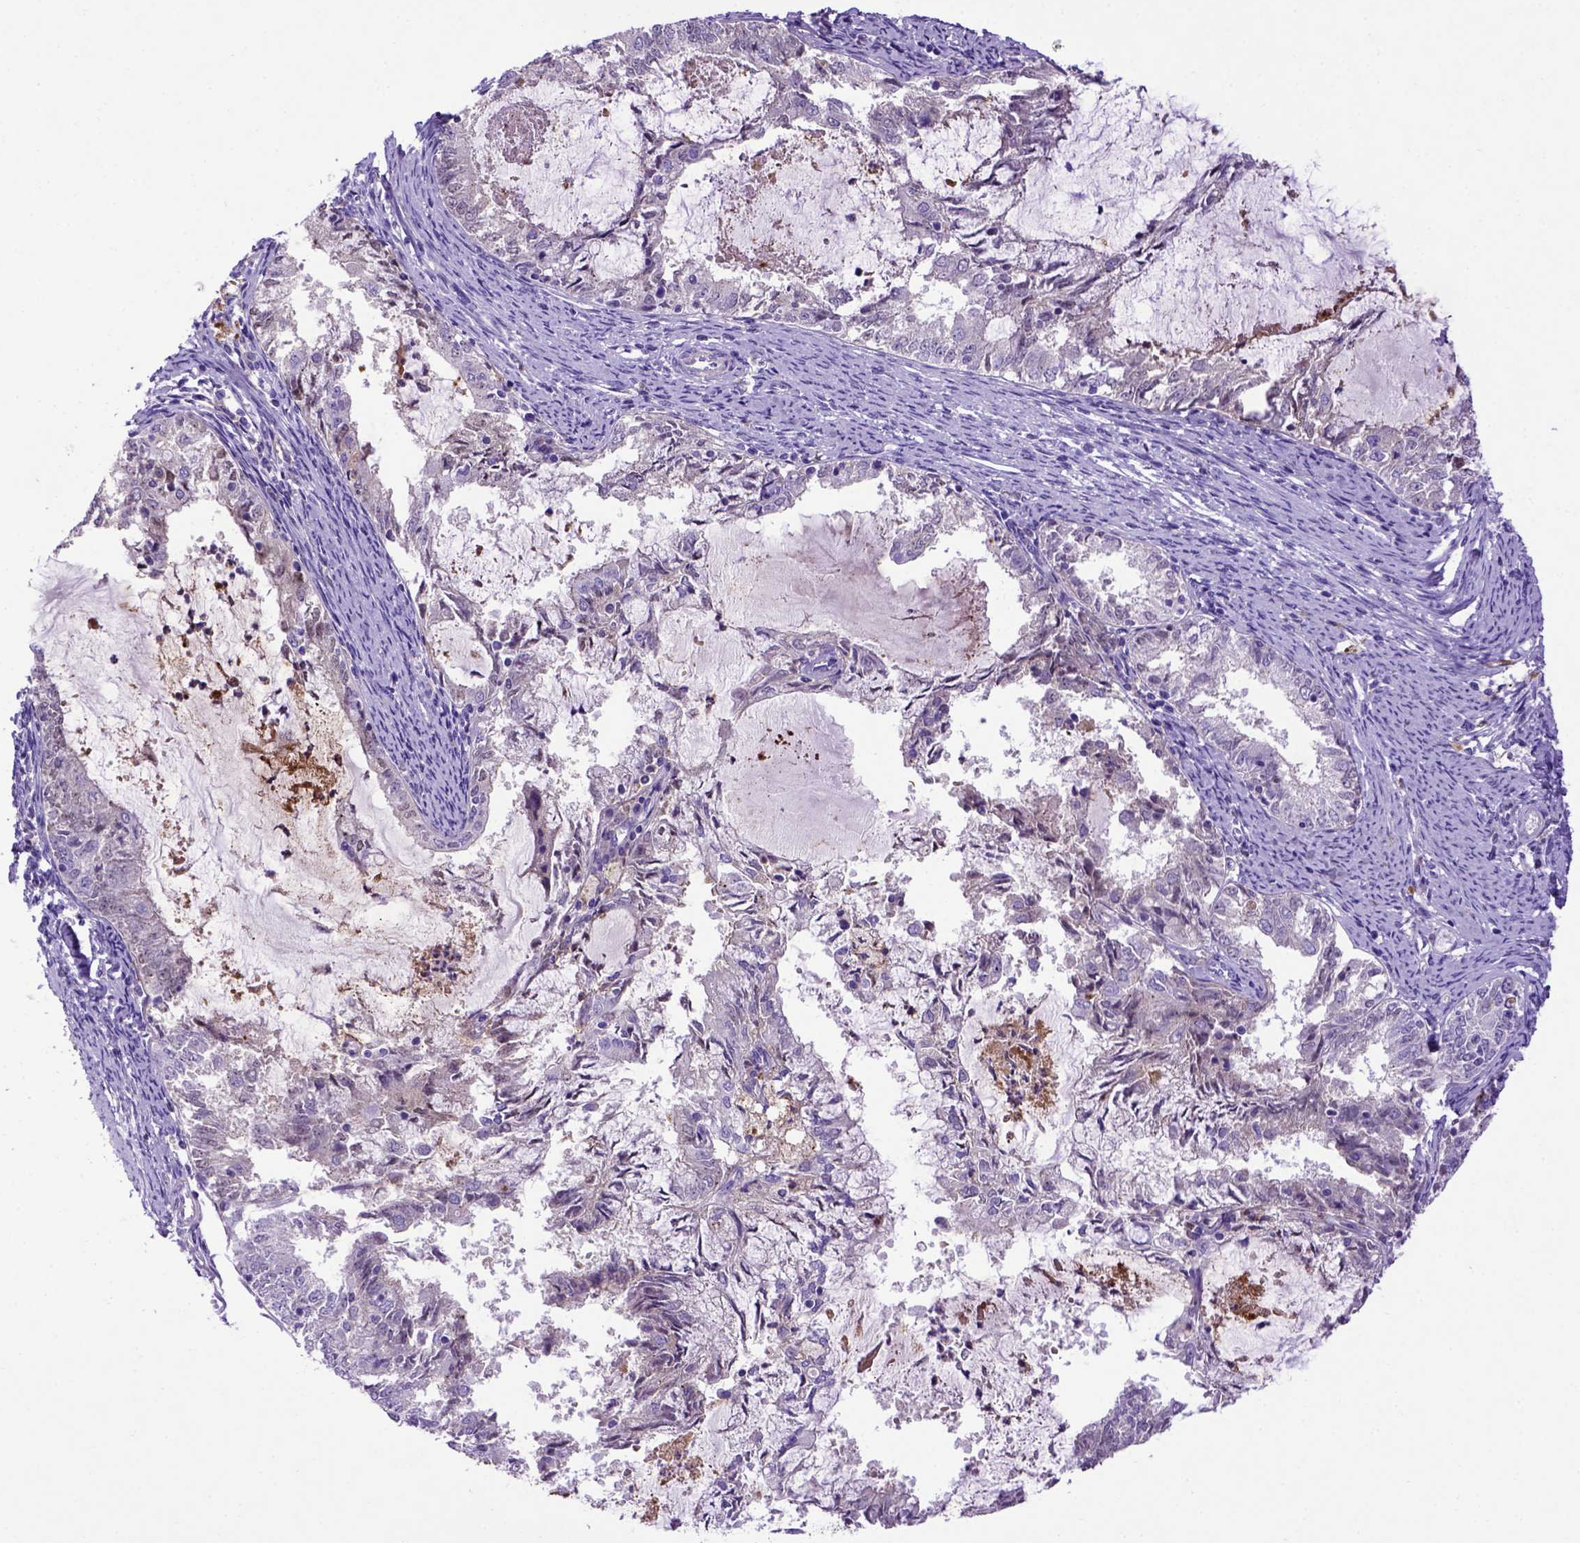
{"staining": {"intensity": "negative", "quantity": "none", "location": "none"}, "tissue": "endometrial cancer", "cell_type": "Tumor cells", "image_type": "cancer", "snomed": [{"axis": "morphology", "description": "Adenocarcinoma, NOS"}, {"axis": "topography", "description": "Endometrium"}], "caption": "Immunohistochemistry image of neoplastic tissue: human adenocarcinoma (endometrial) stained with DAB (3,3'-diaminobenzidine) shows no significant protein expression in tumor cells.", "gene": "ADAM12", "patient": {"sex": "female", "age": 57}}